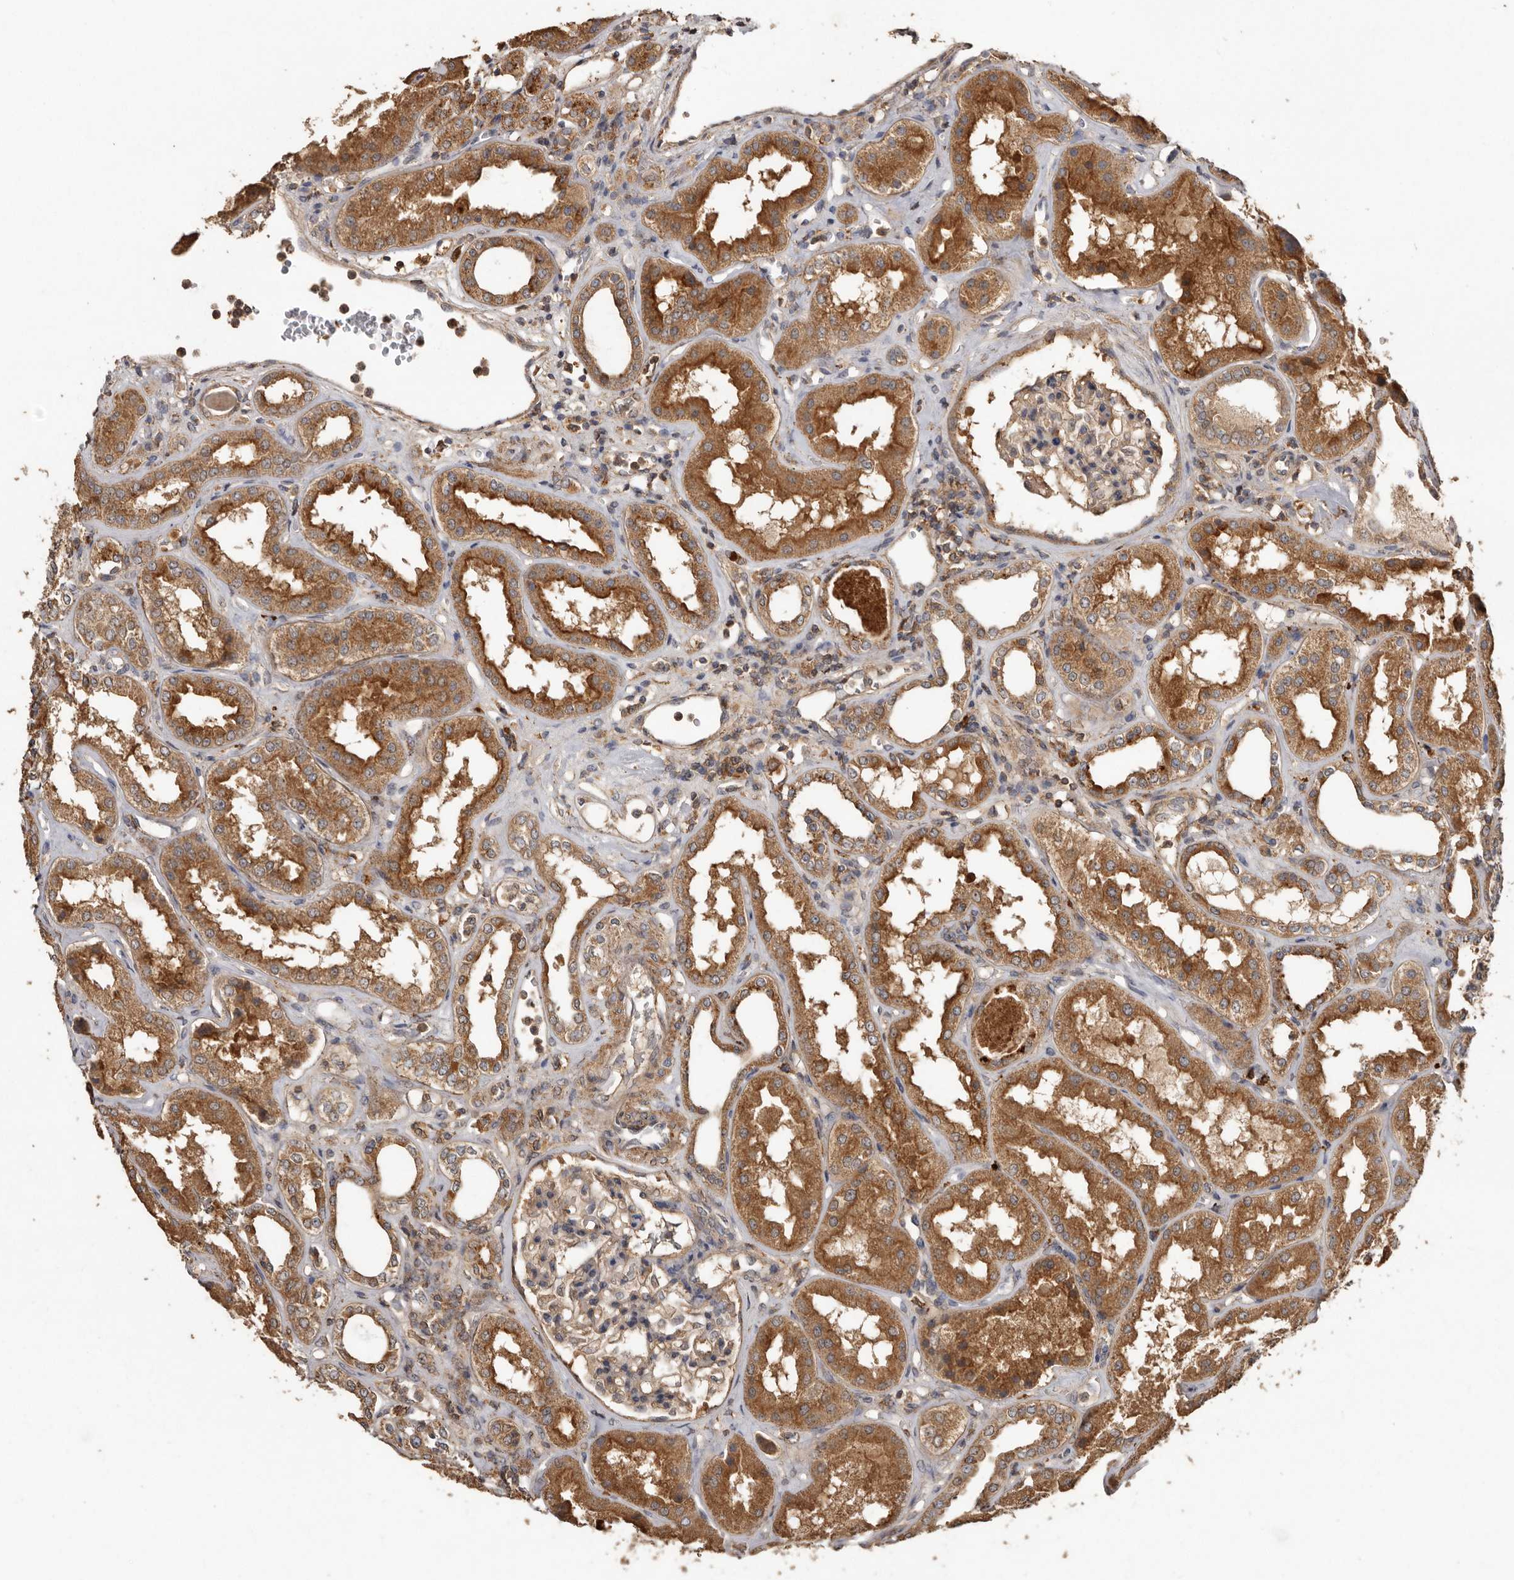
{"staining": {"intensity": "weak", "quantity": "25%-75%", "location": "cytoplasmic/membranous"}, "tissue": "kidney", "cell_type": "Cells in glomeruli", "image_type": "normal", "snomed": [{"axis": "morphology", "description": "Normal tissue, NOS"}, {"axis": "topography", "description": "Kidney"}], "caption": "Cells in glomeruli reveal low levels of weak cytoplasmic/membranous expression in about 25%-75% of cells in benign human kidney.", "gene": "RWDD1", "patient": {"sex": "female", "age": 56}}